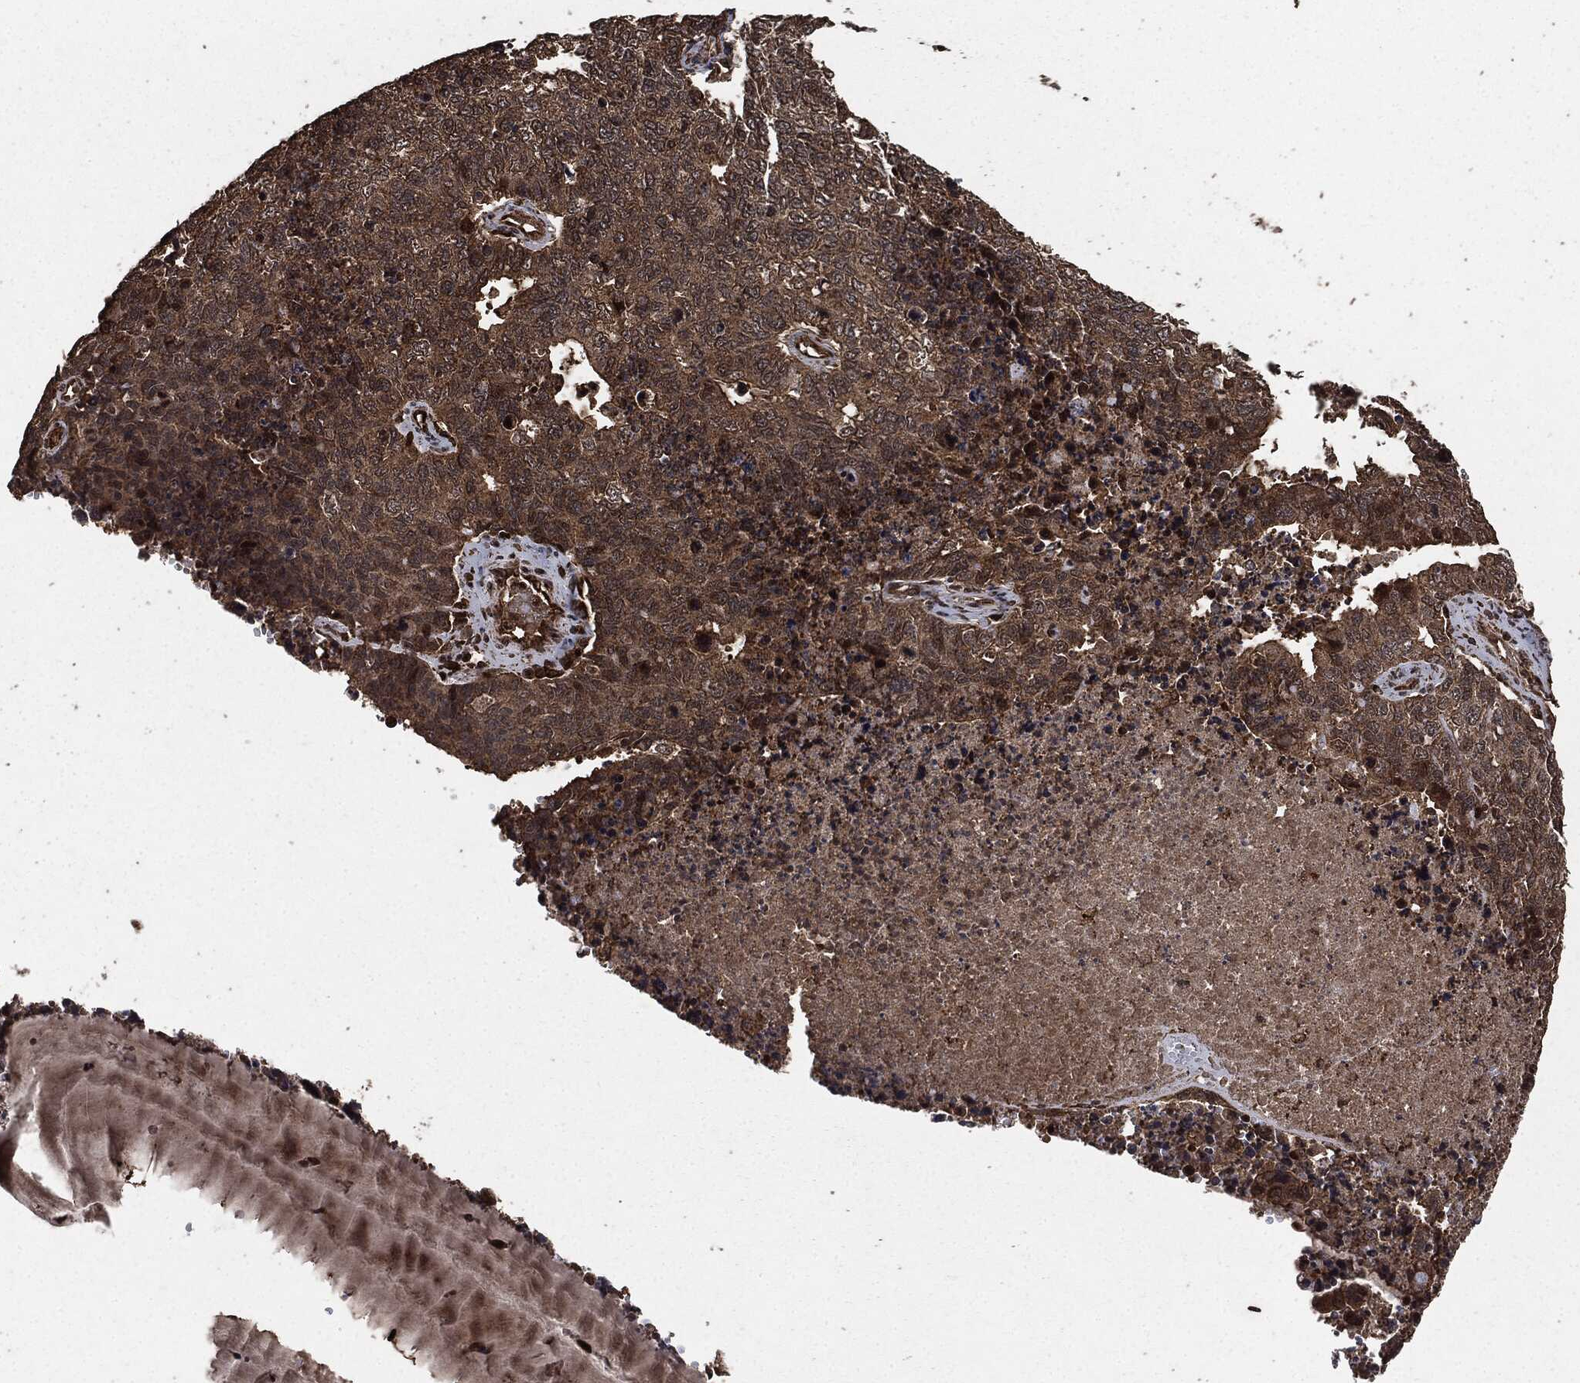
{"staining": {"intensity": "strong", "quantity": "25%-75%", "location": "cytoplasmic/membranous"}, "tissue": "cervical cancer", "cell_type": "Tumor cells", "image_type": "cancer", "snomed": [{"axis": "morphology", "description": "Squamous cell carcinoma, NOS"}, {"axis": "topography", "description": "Cervix"}], "caption": "A high amount of strong cytoplasmic/membranous positivity is seen in about 25%-75% of tumor cells in cervical squamous cell carcinoma tissue.", "gene": "EGFR", "patient": {"sex": "female", "age": 63}}